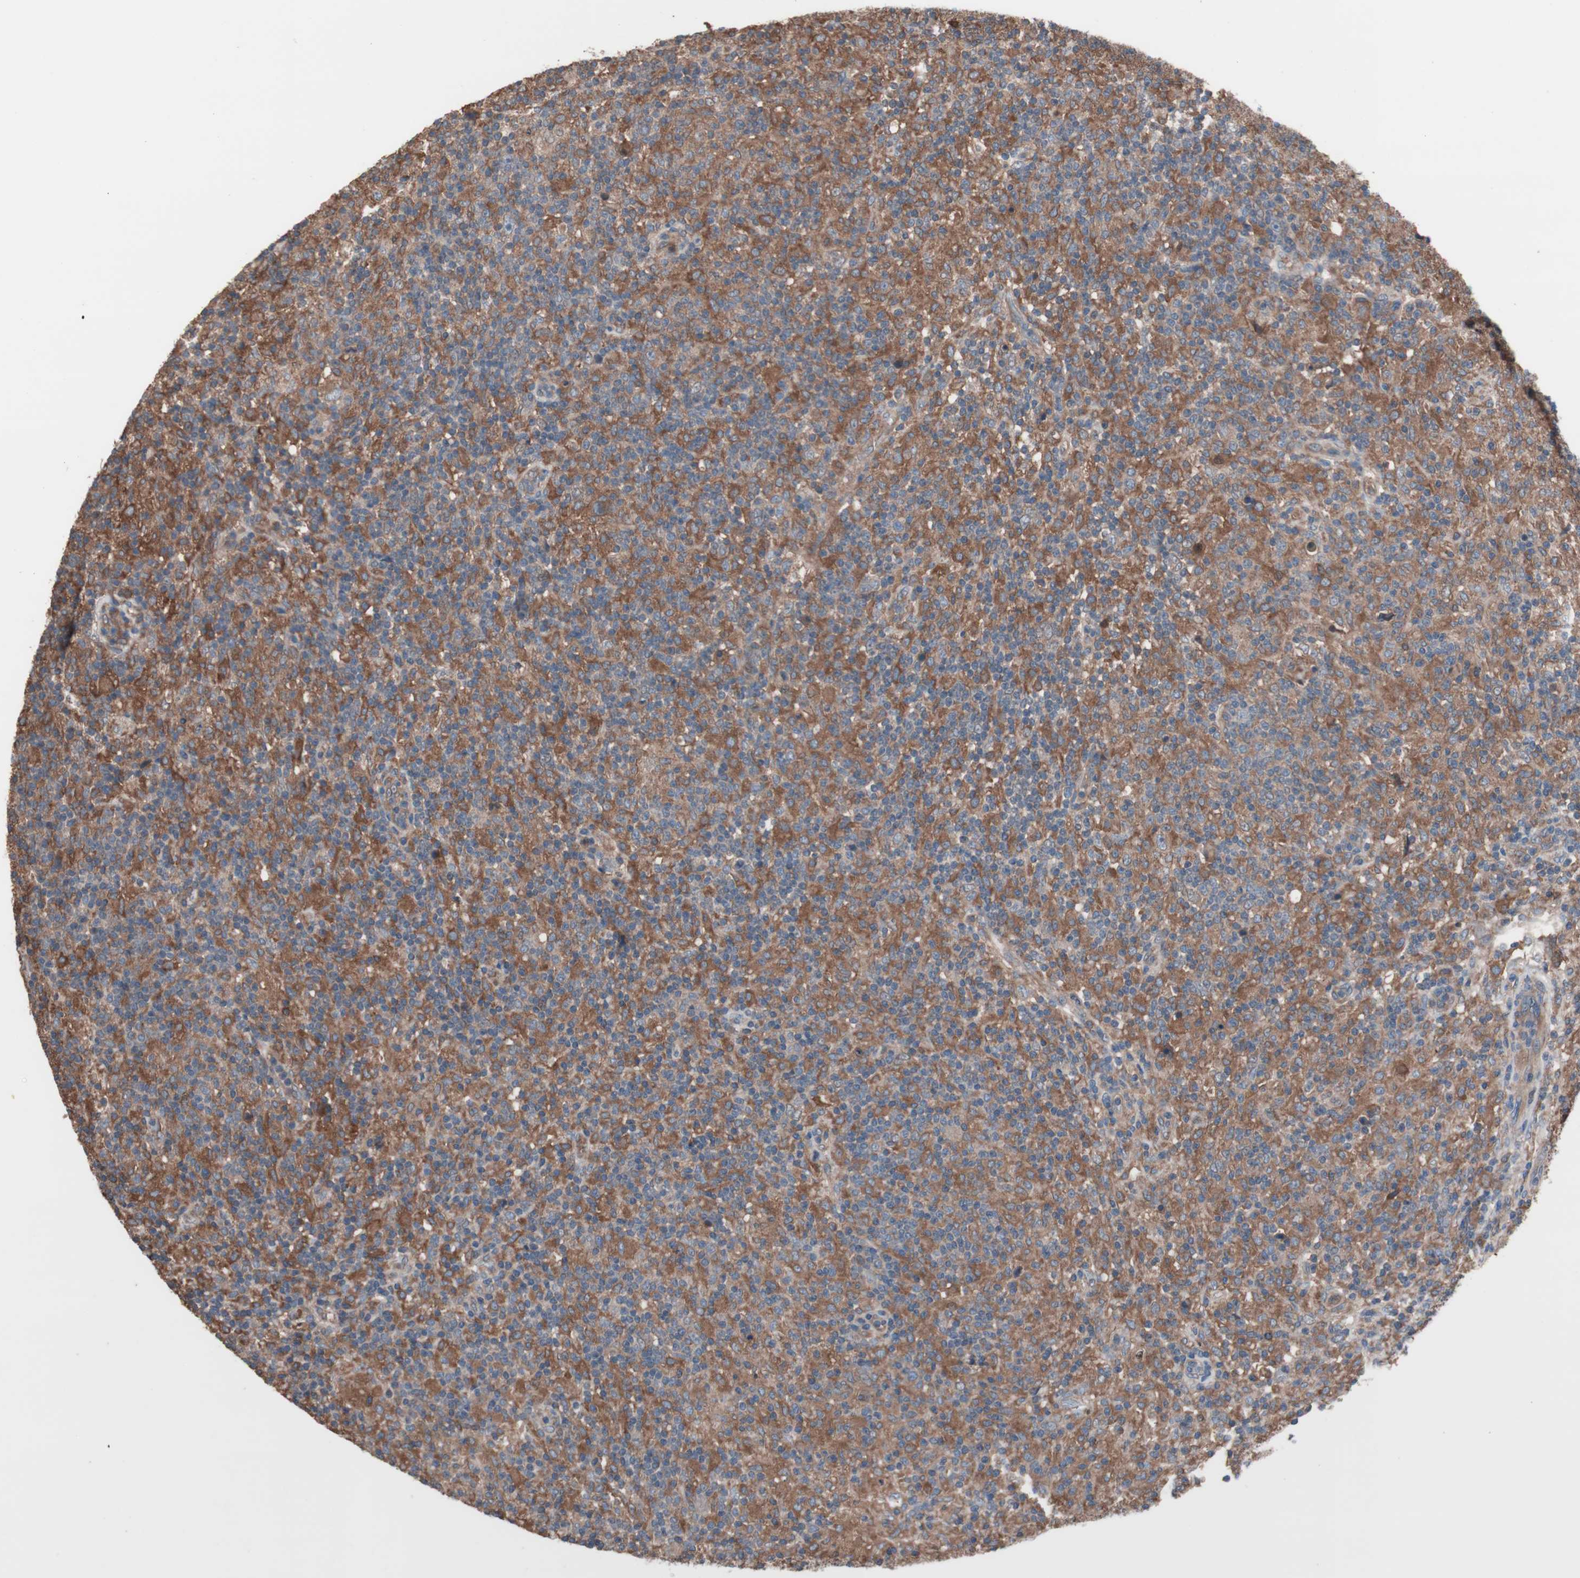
{"staining": {"intensity": "weak", "quantity": "25%-75%", "location": "cytoplasmic/membranous"}, "tissue": "lymphoma", "cell_type": "Tumor cells", "image_type": "cancer", "snomed": [{"axis": "morphology", "description": "Hodgkin's disease, NOS"}, {"axis": "topography", "description": "Lymph node"}], "caption": "This micrograph shows immunohistochemistry (IHC) staining of human Hodgkin's disease, with low weak cytoplasmic/membranous staining in approximately 25%-75% of tumor cells.", "gene": "ATG7", "patient": {"sex": "male", "age": 70}}